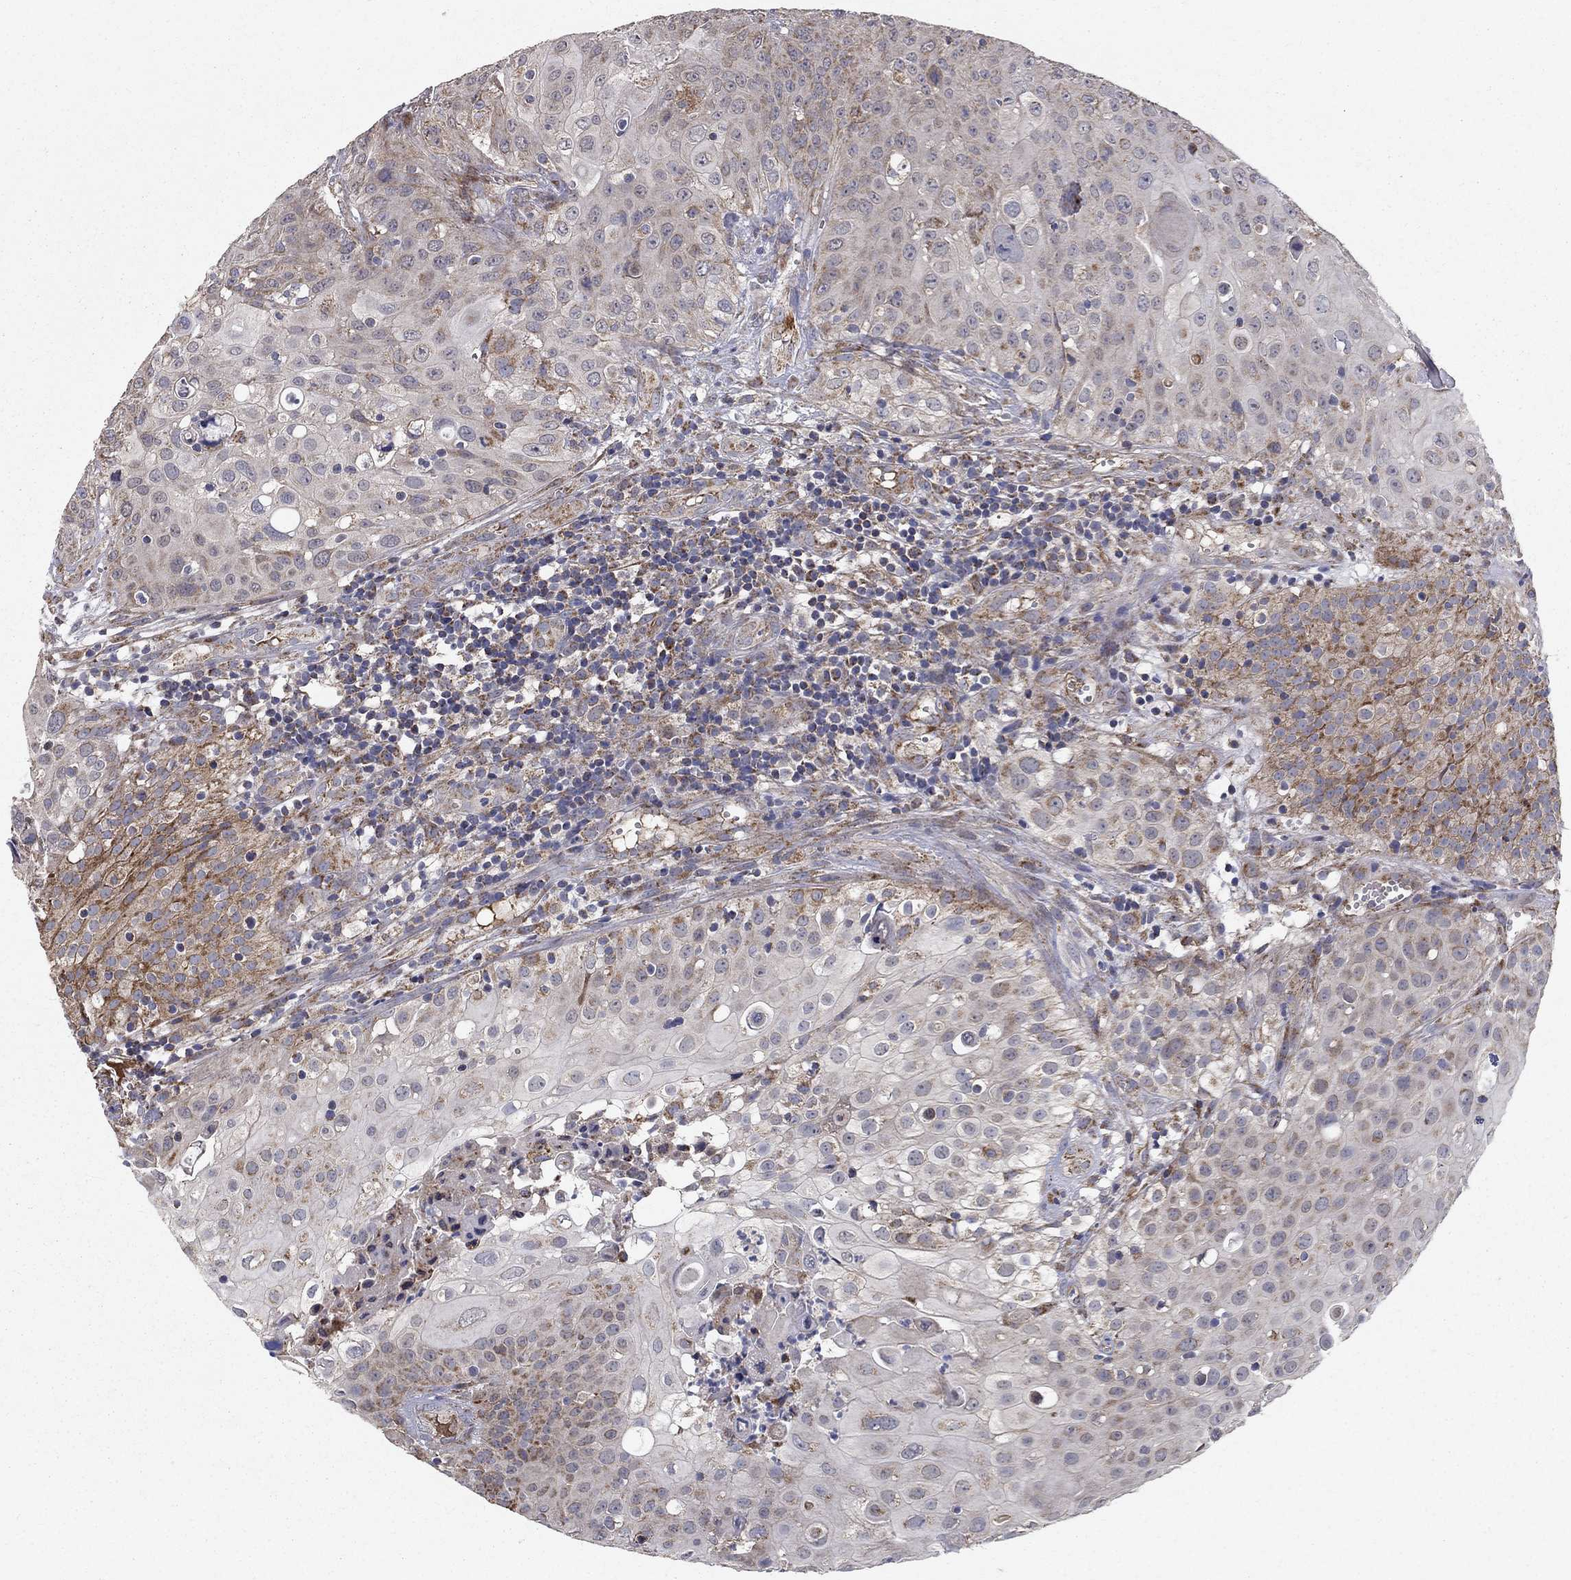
{"staining": {"intensity": "moderate", "quantity": "<25%", "location": "cytoplasmic/membranous"}, "tissue": "urothelial cancer", "cell_type": "Tumor cells", "image_type": "cancer", "snomed": [{"axis": "morphology", "description": "Urothelial carcinoma, High grade"}, {"axis": "topography", "description": "Urinary bladder"}], "caption": "IHC micrograph of high-grade urothelial carcinoma stained for a protein (brown), which demonstrates low levels of moderate cytoplasmic/membranous expression in approximately <25% of tumor cells.", "gene": "NDUFS8", "patient": {"sex": "female", "age": 79}}